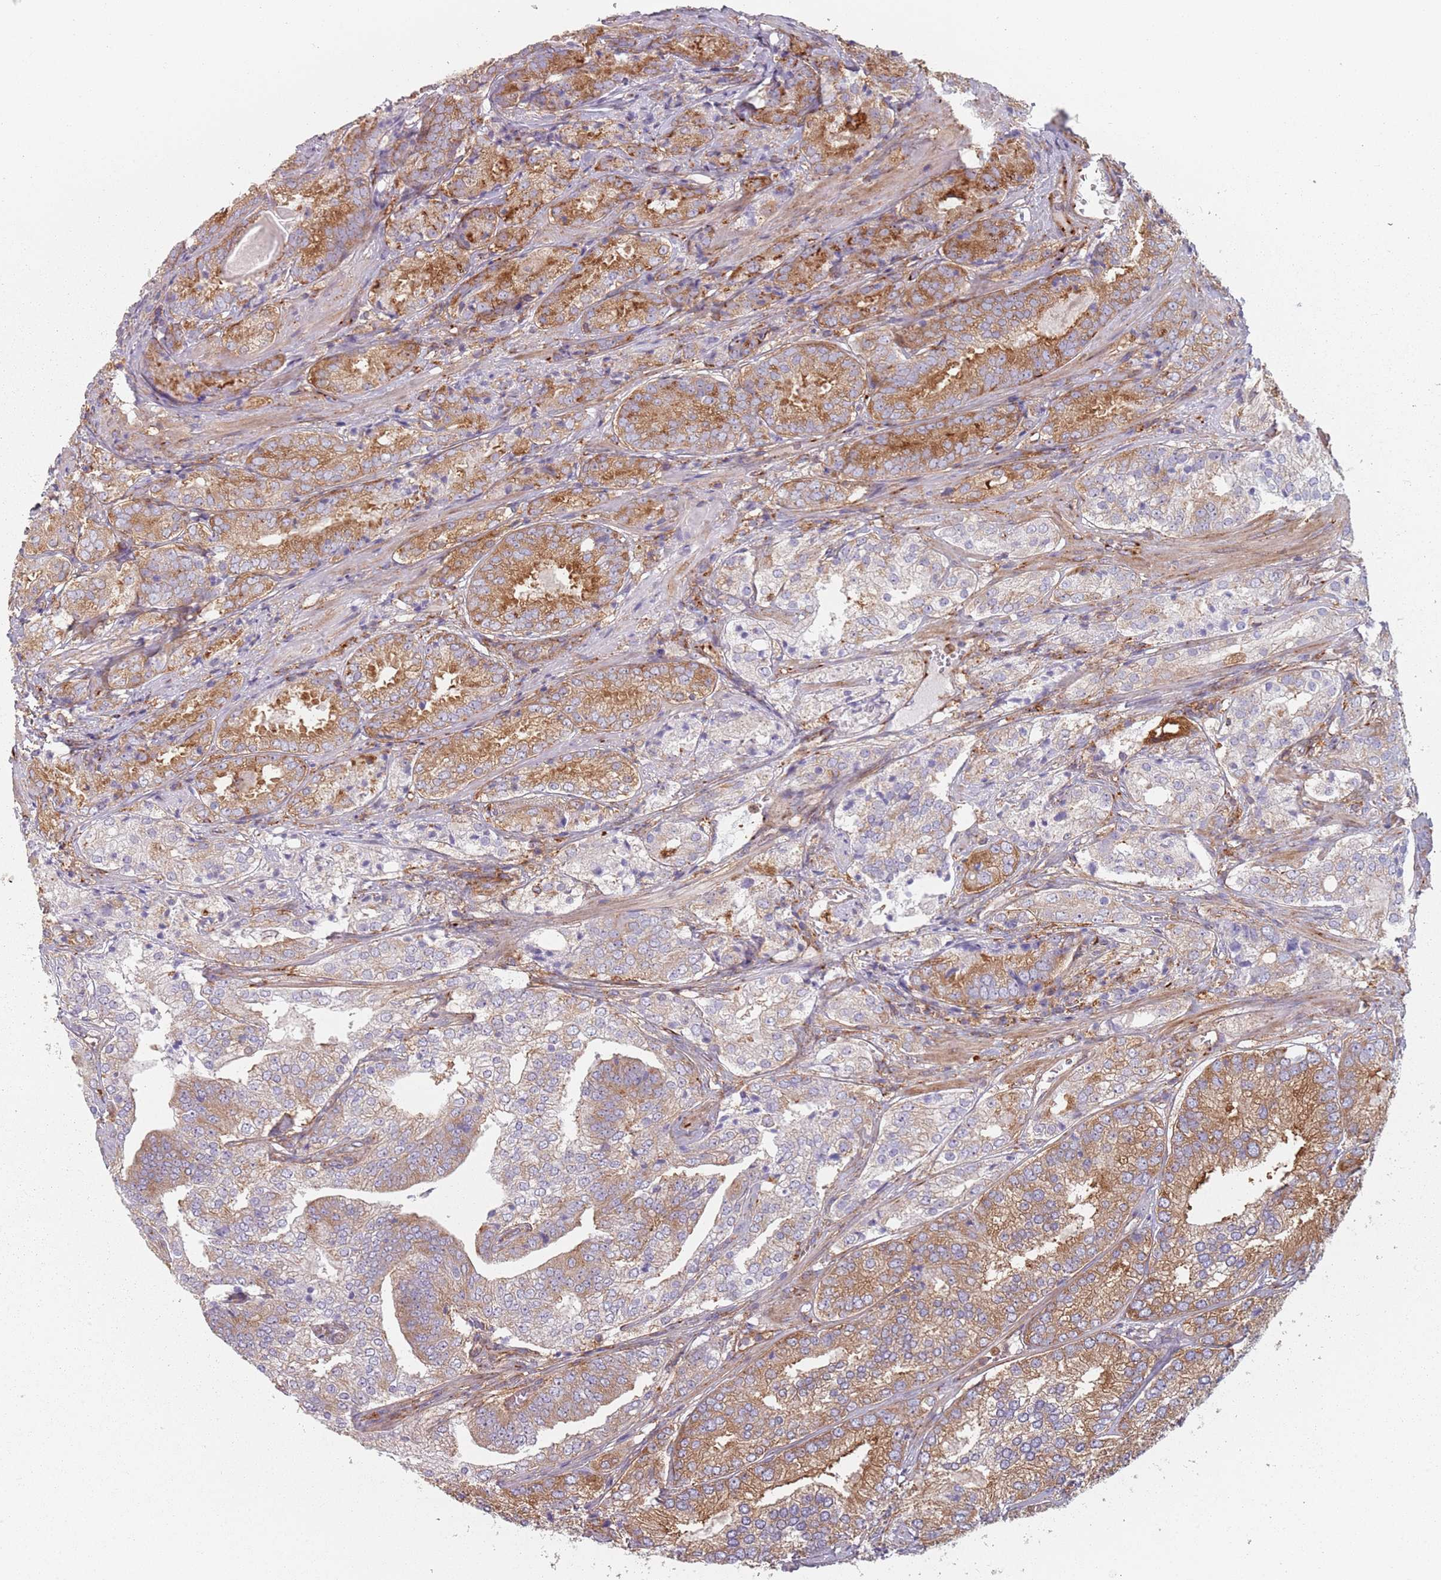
{"staining": {"intensity": "moderate", "quantity": "25%-75%", "location": "cytoplasmic/membranous"}, "tissue": "prostate cancer", "cell_type": "Tumor cells", "image_type": "cancer", "snomed": [{"axis": "morphology", "description": "Adenocarcinoma, High grade"}, {"axis": "topography", "description": "Prostate"}], "caption": "Moderate cytoplasmic/membranous protein expression is present in about 25%-75% of tumor cells in high-grade adenocarcinoma (prostate). (Brightfield microscopy of DAB IHC at high magnification).", "gene": "TPD52L2", "patient": {"sex": "male", "age": 63}}